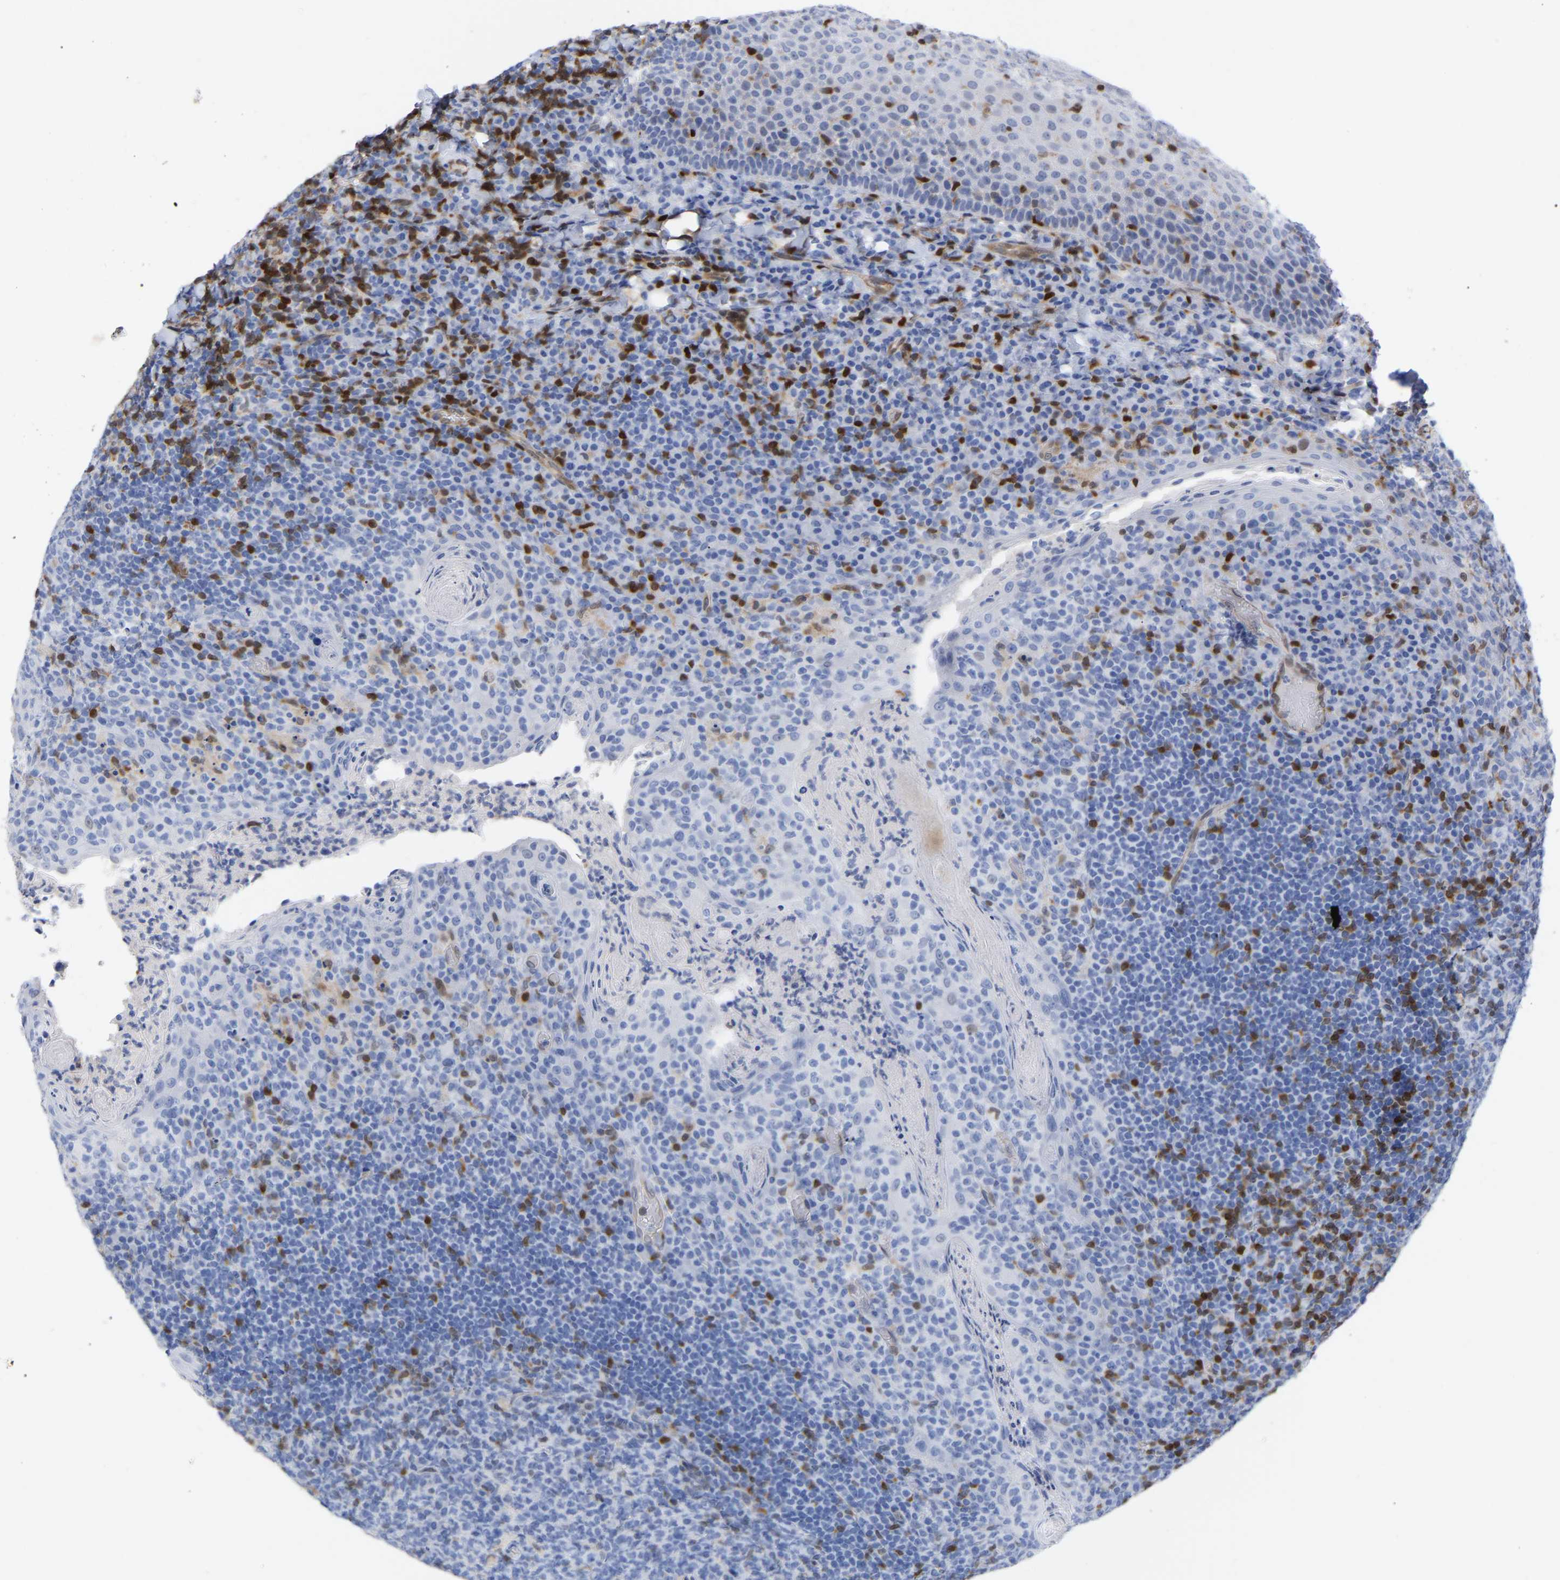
{"staining": {"intensity": "moderate", "quantity": "<25%", "location": "cytoplasmic/membranous,nuclear"}, "tissue": "tonsil", "cell_type": "Germinal center cells", "image_type": "normal", "snomed": [{"axis": "morphology", "description": "Normal tissue, NOS"}, {"axis": "topography", "description": "Tonsil"}], "caption": "This photomicrograph exhibits unremarkable tonsil stained with immunohistochemistry (IHC) to label a protein in brown. The cytoplasmic/membranous,nuclear of germinal center cells show moderate positivity for the protein. Nuclei are counter-stained blue.", "gene": "GIMAP4", "patient": {"sex": "male", "age": 17}}